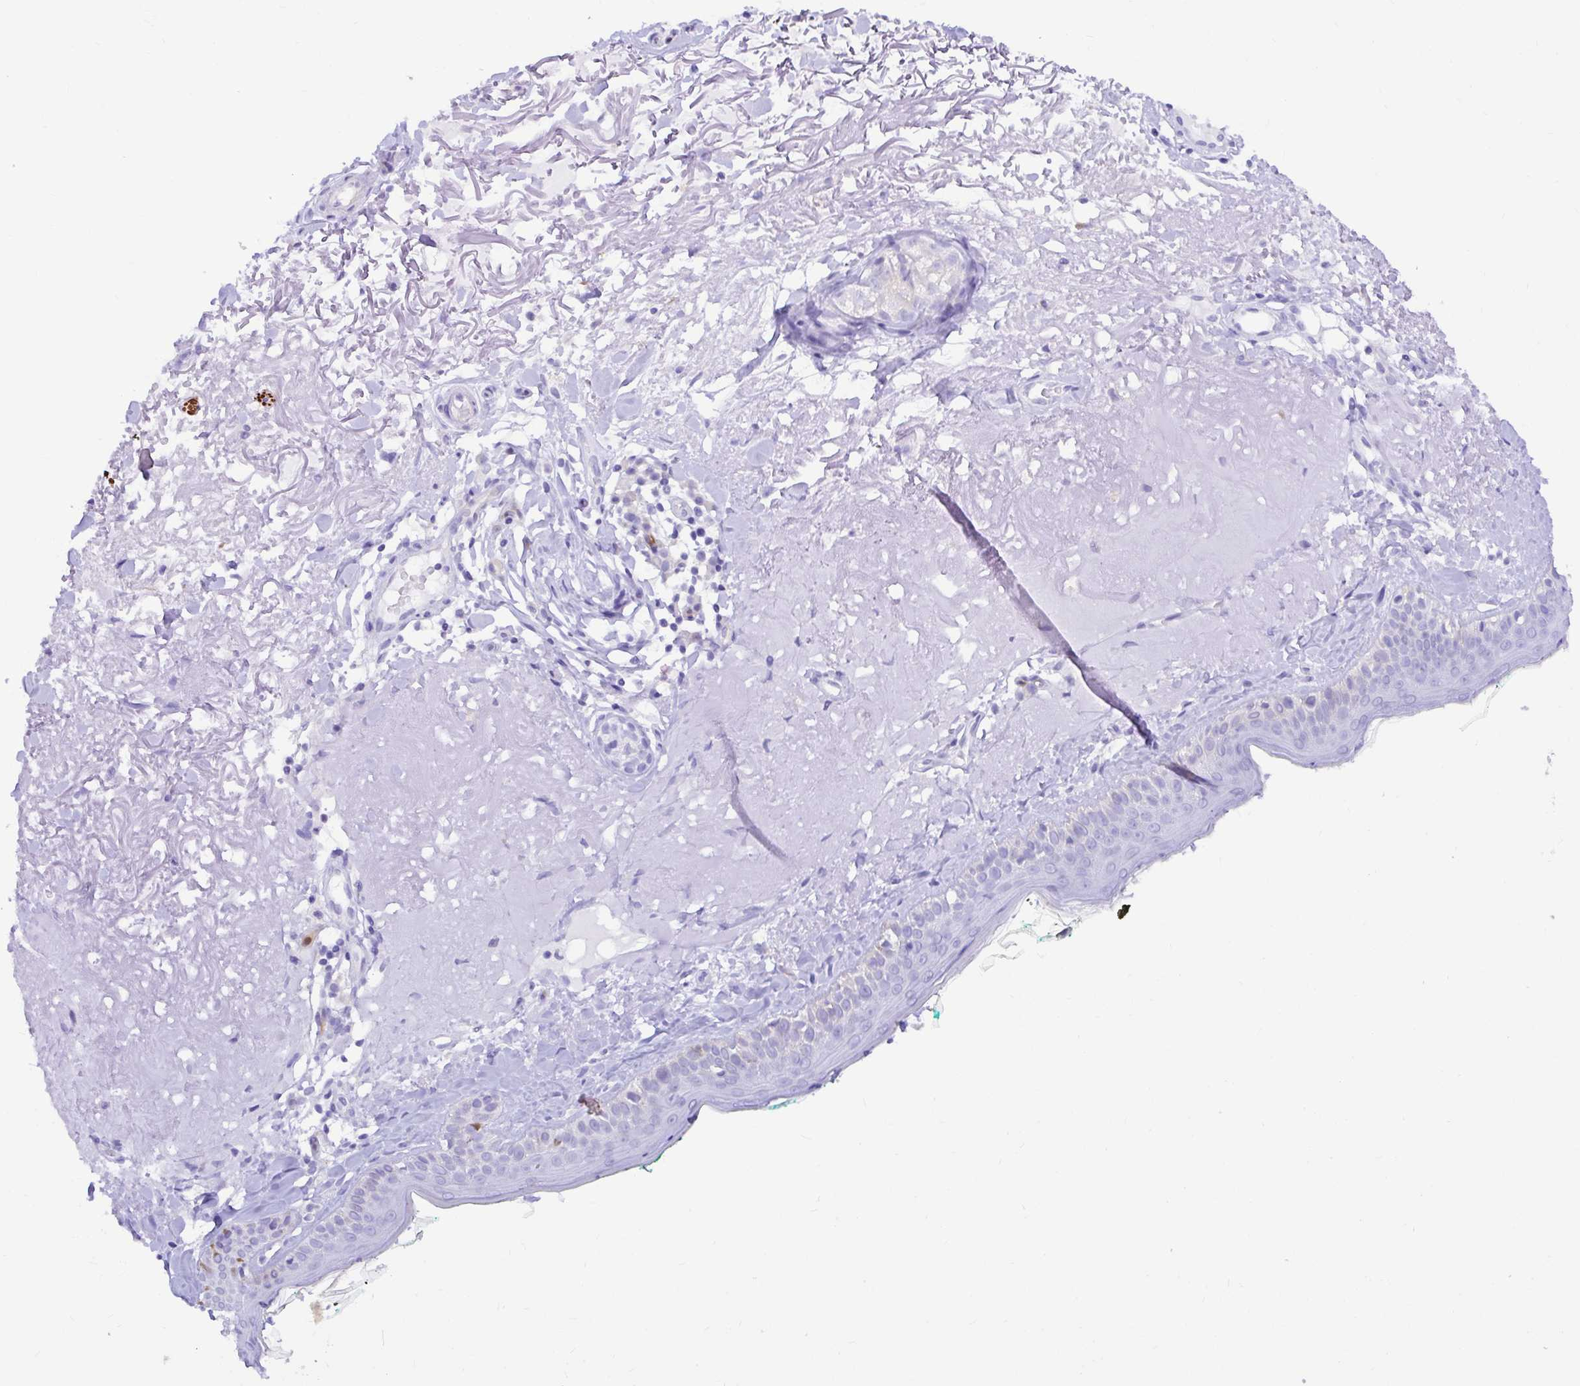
{"staining": {"intensity": "negative", "quantity": "none", "location": "none"}, "tissue": "skin", "cell_type": "Fibroblasts", "image_type": "normal", "snomed": [{"axis": "morphology", "description": "Normal tissue, NOS"}, {"axis": "topography", "description": "Skin"}], "caption": "Immunohistochemistry histopathology image of benign skin stained for a protein (brown), which shows no expression in fibroblasts. (Stains: DAB (3,3'-diaminobenzidine) immunohistochemistry with hematoxylin counter stain, Microscopy: brightfield microscopy at high magnification).", "gene": "BACE2", "patient": {"sex": "male", "age": 73}}